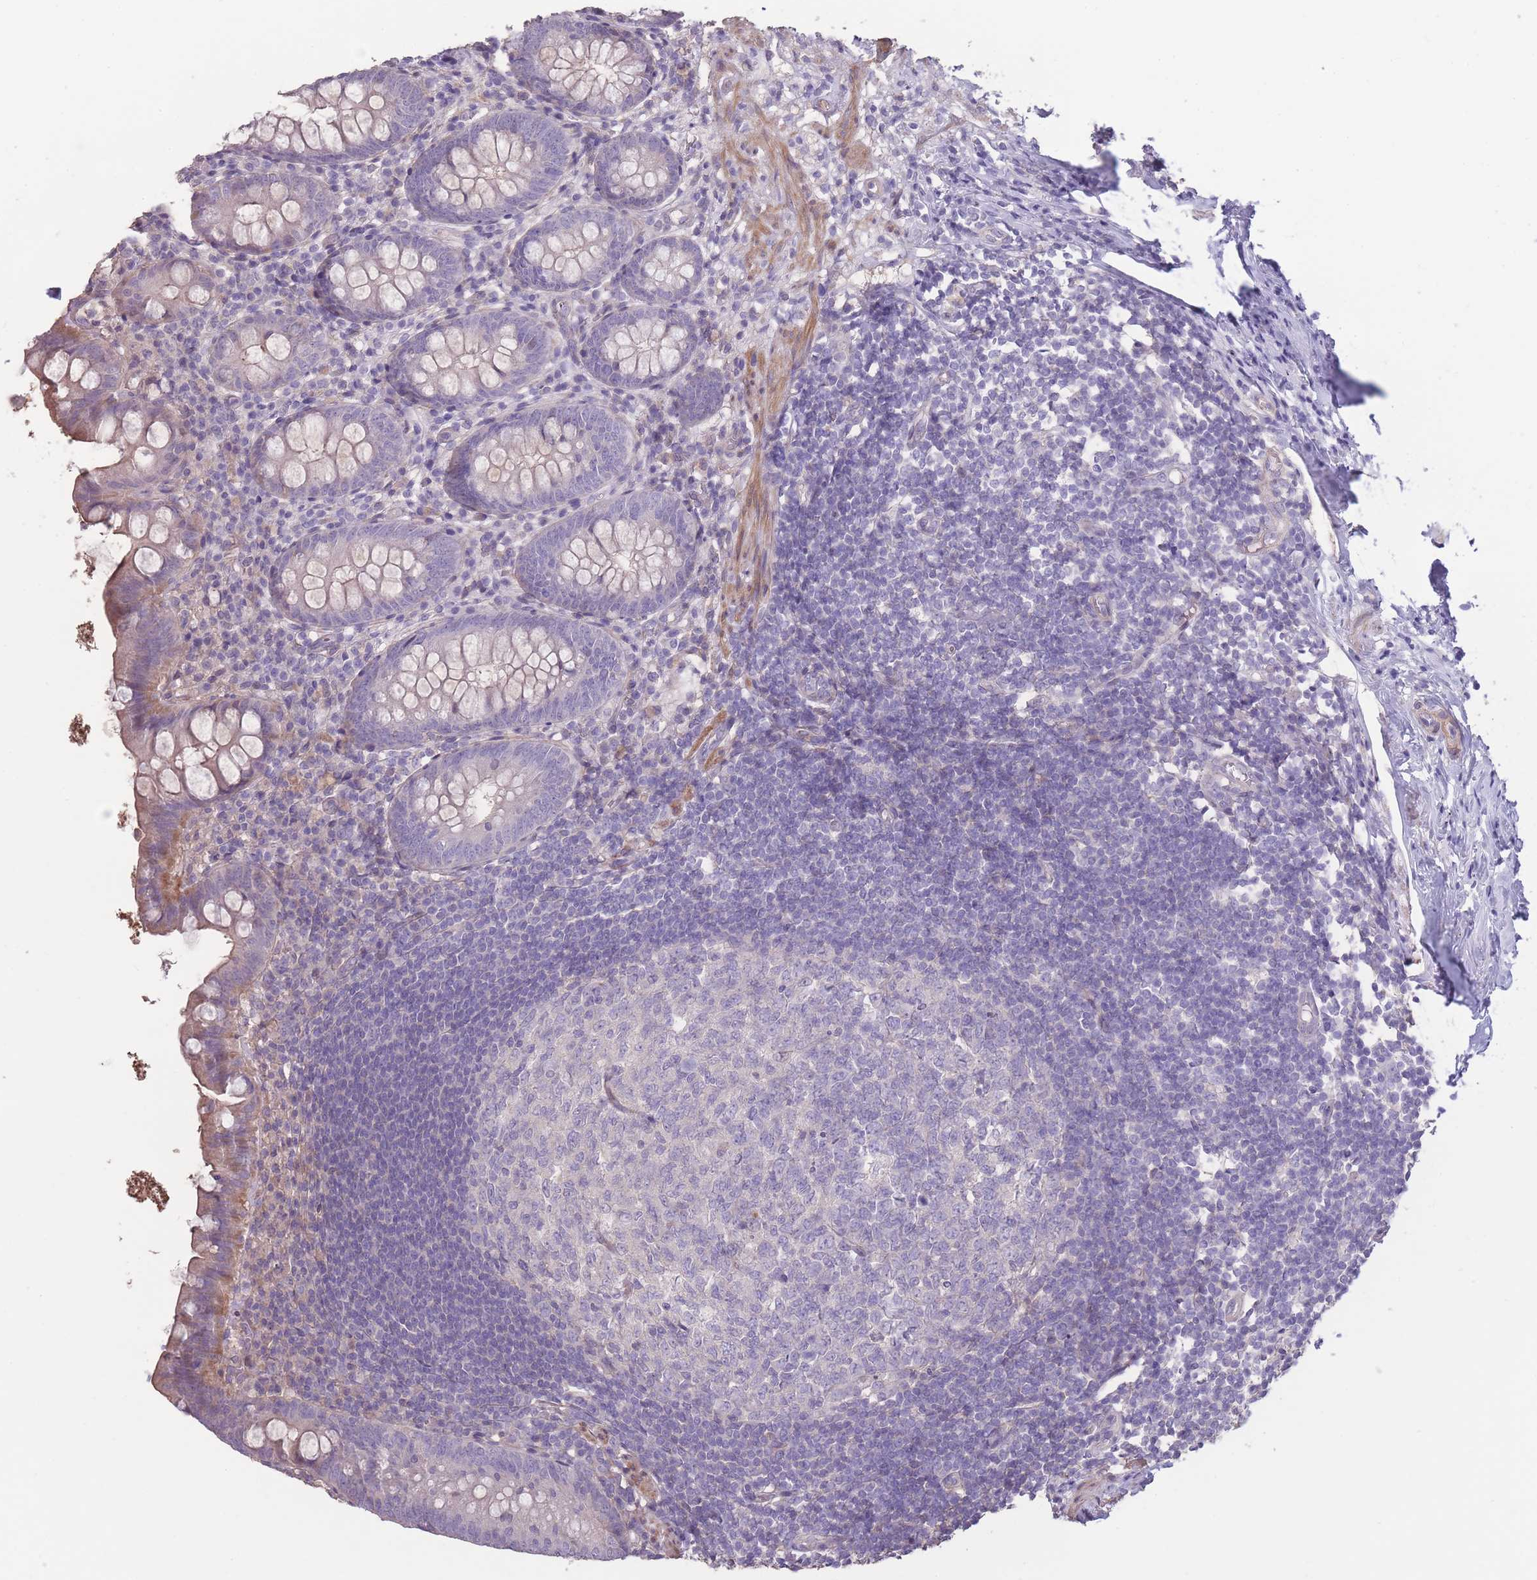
{"staining": {"intensity": "moderate", "quantity": "<25%", "location": "cytoplasmic/membranous"}, "tissue": "appendix", "cell_type": "Glandular cells", "image_type": "normal", "snomed": [{"axis": "morphology", "description": "Normal tissue, NOS"}, {"axis": "topography", "description": "Appendix"}], "caption": "Protein expression analysis of benign appendix shows moderate cytoplasmic/membranous positivity in approximately <25% of glandular cells.", "gene": "RSPH10B2", "patient": {"sex": "female", "age": 51}}